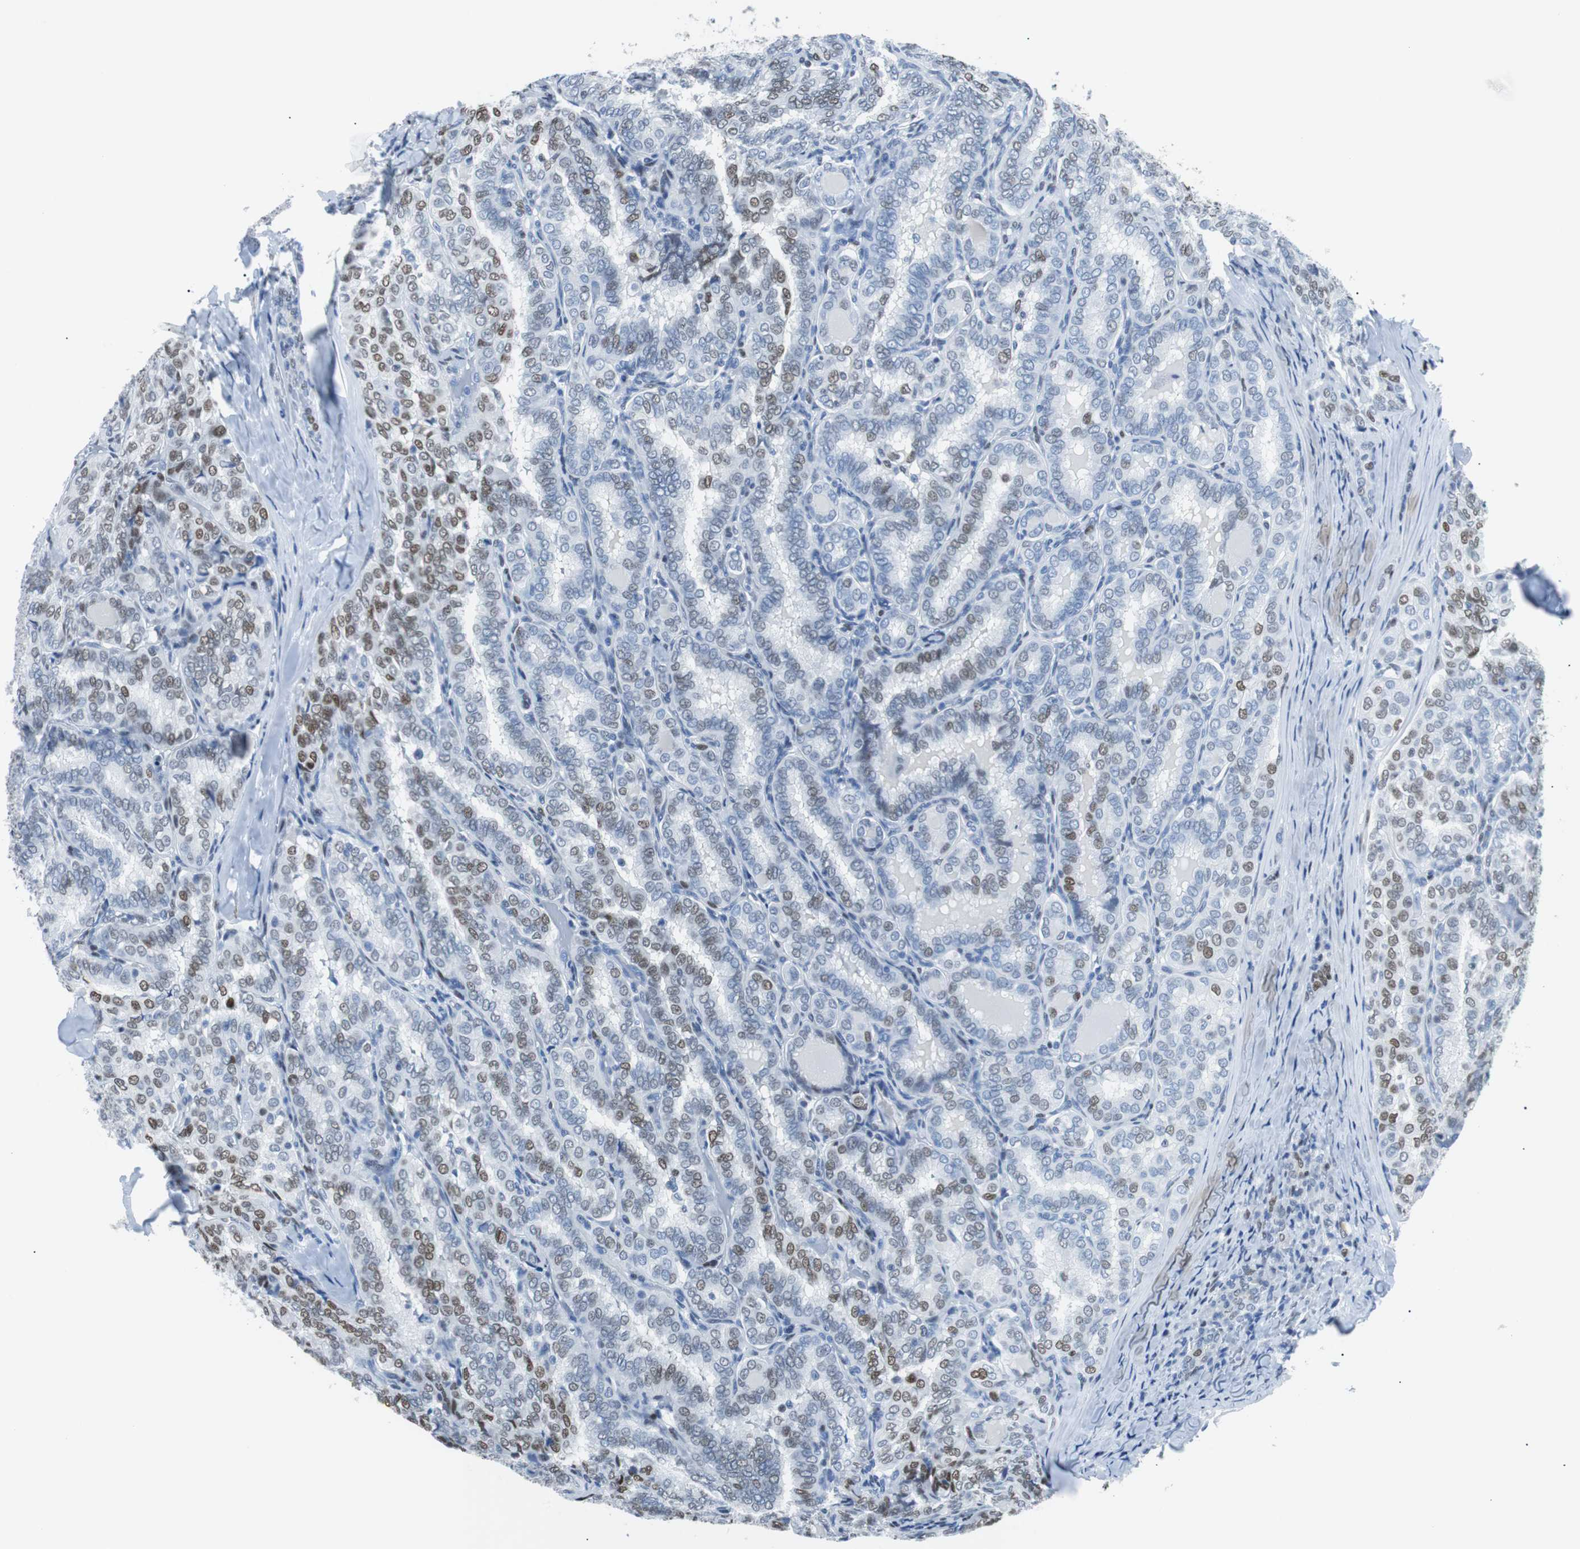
{"staining": {"intensity": "moderate", "quantity": "25%-75%", "location": "nuclear"}, "tissue": "thyroid cancer", "cell_type": "Tumor cells", "image_type": "cancer", "snomed": [{"axis": "morphology", "description": "Normal tissue, NOS"}, {"axis": "morphology", "description": "Papillary adenocarcinoma, NOS"}, {"axis": "topography", "description": "Thyroid gland"}], "caption": "Tumor cells display medium levels of moderate nuclear positivity in approximately 25%-75% of cells in human thyroid cancer. The protein of interest is stained brown, and the nuclei are stained in blue (DAB IHC with brightfield microscopy, high magnification).", "gene": "JUN", "patient": {"sex": "female", "age": 30}}